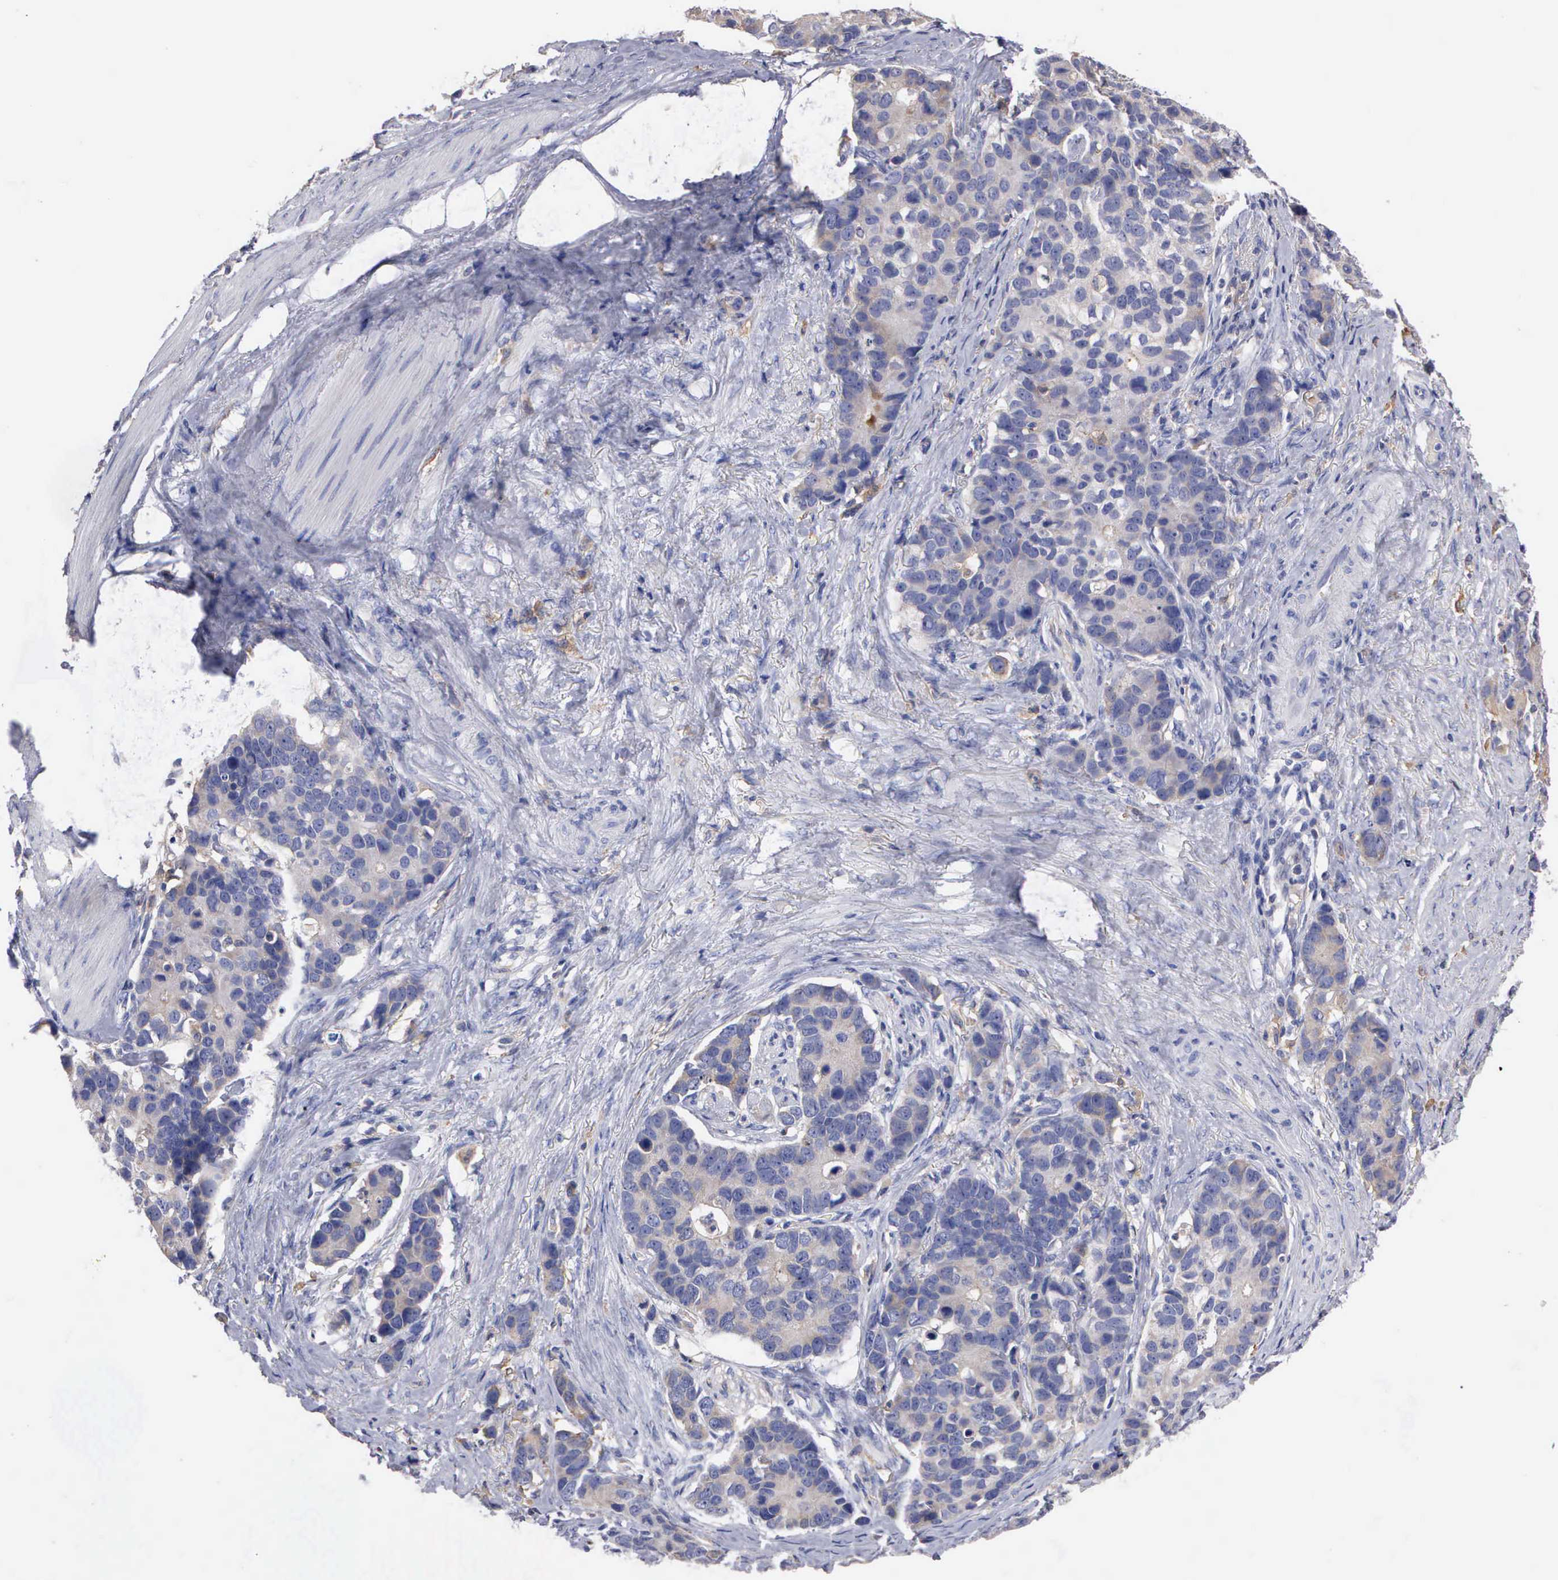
{"staining": {"intensity": "negative", "quantity": "none", "location": "none"}, "tissue": "stomach cancer", "cell_type": "Tumor cells", "image_type": "cancer", "snomed": [{"axis": "morphology", "description": "Adenocarcinoma, NOS"}, {"axis": "topography", "description": "Stomach, upper"}], "caption": "Human adenocarcinoma (stomach) stained for a protein using IHC demonstrates no positivity in tumor cells.", "gene": "PTGS2", "patient": {"sex": "male", "age": 71}}